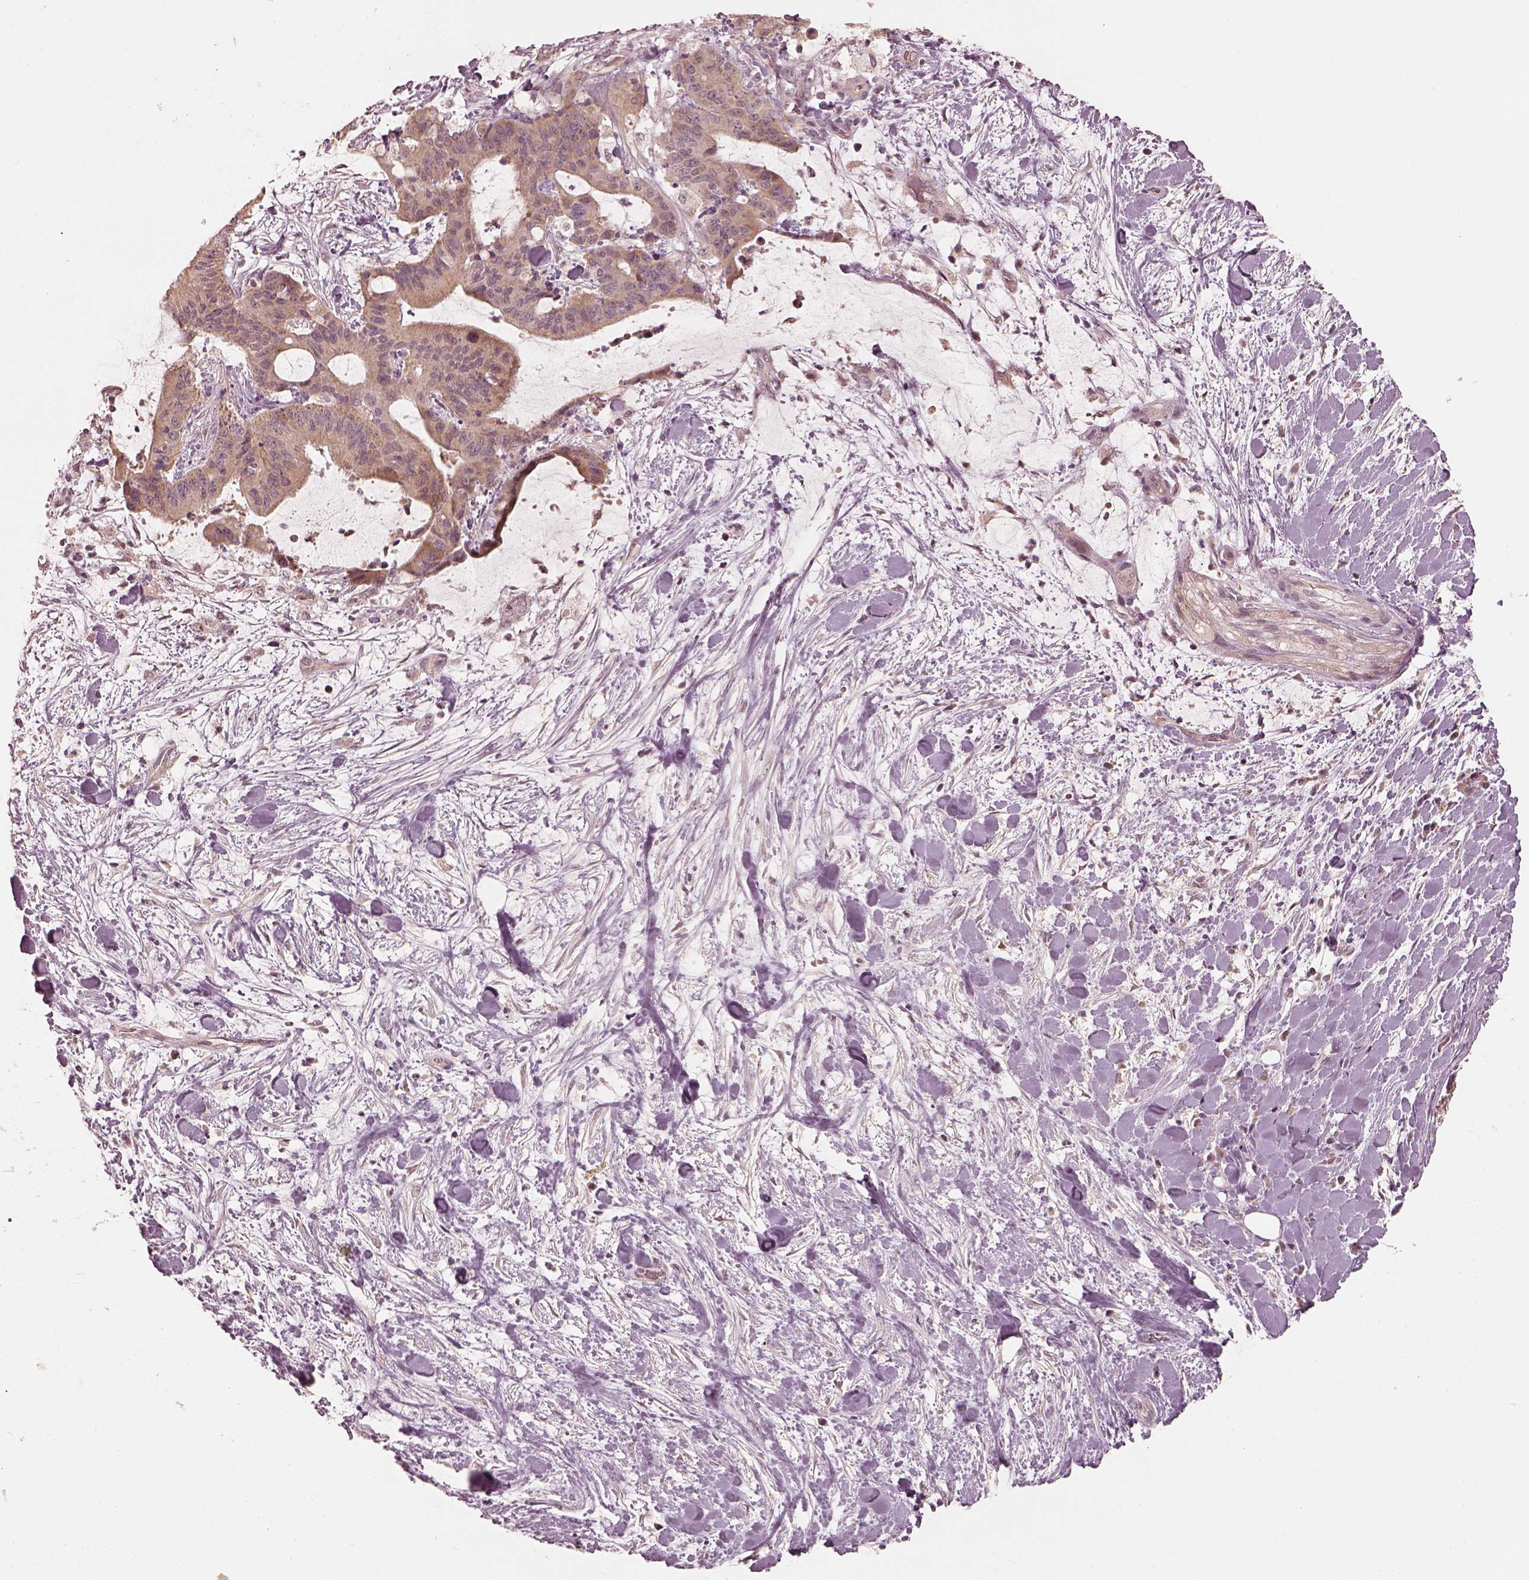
{"staining": {"intensity": "weak", "quantity": ">75%", "location": "cytoplasmic/membranous"}, "tissue": "liver cancer", "cell_type": "Tumor cells", "image_type": "cancer", "snomed": [{"axis": "morphology", "description": "Cholangiocarcinoma"}, {"axis": "topography", "description": "Liver"}], "caption": "Tumor cells display low levels of weak cytoplasmic/membranous staining in approximately >75% of cells in human liver cancer.", "gene": "IQCB1", "patient": {"sex": "female", "age": 73}}